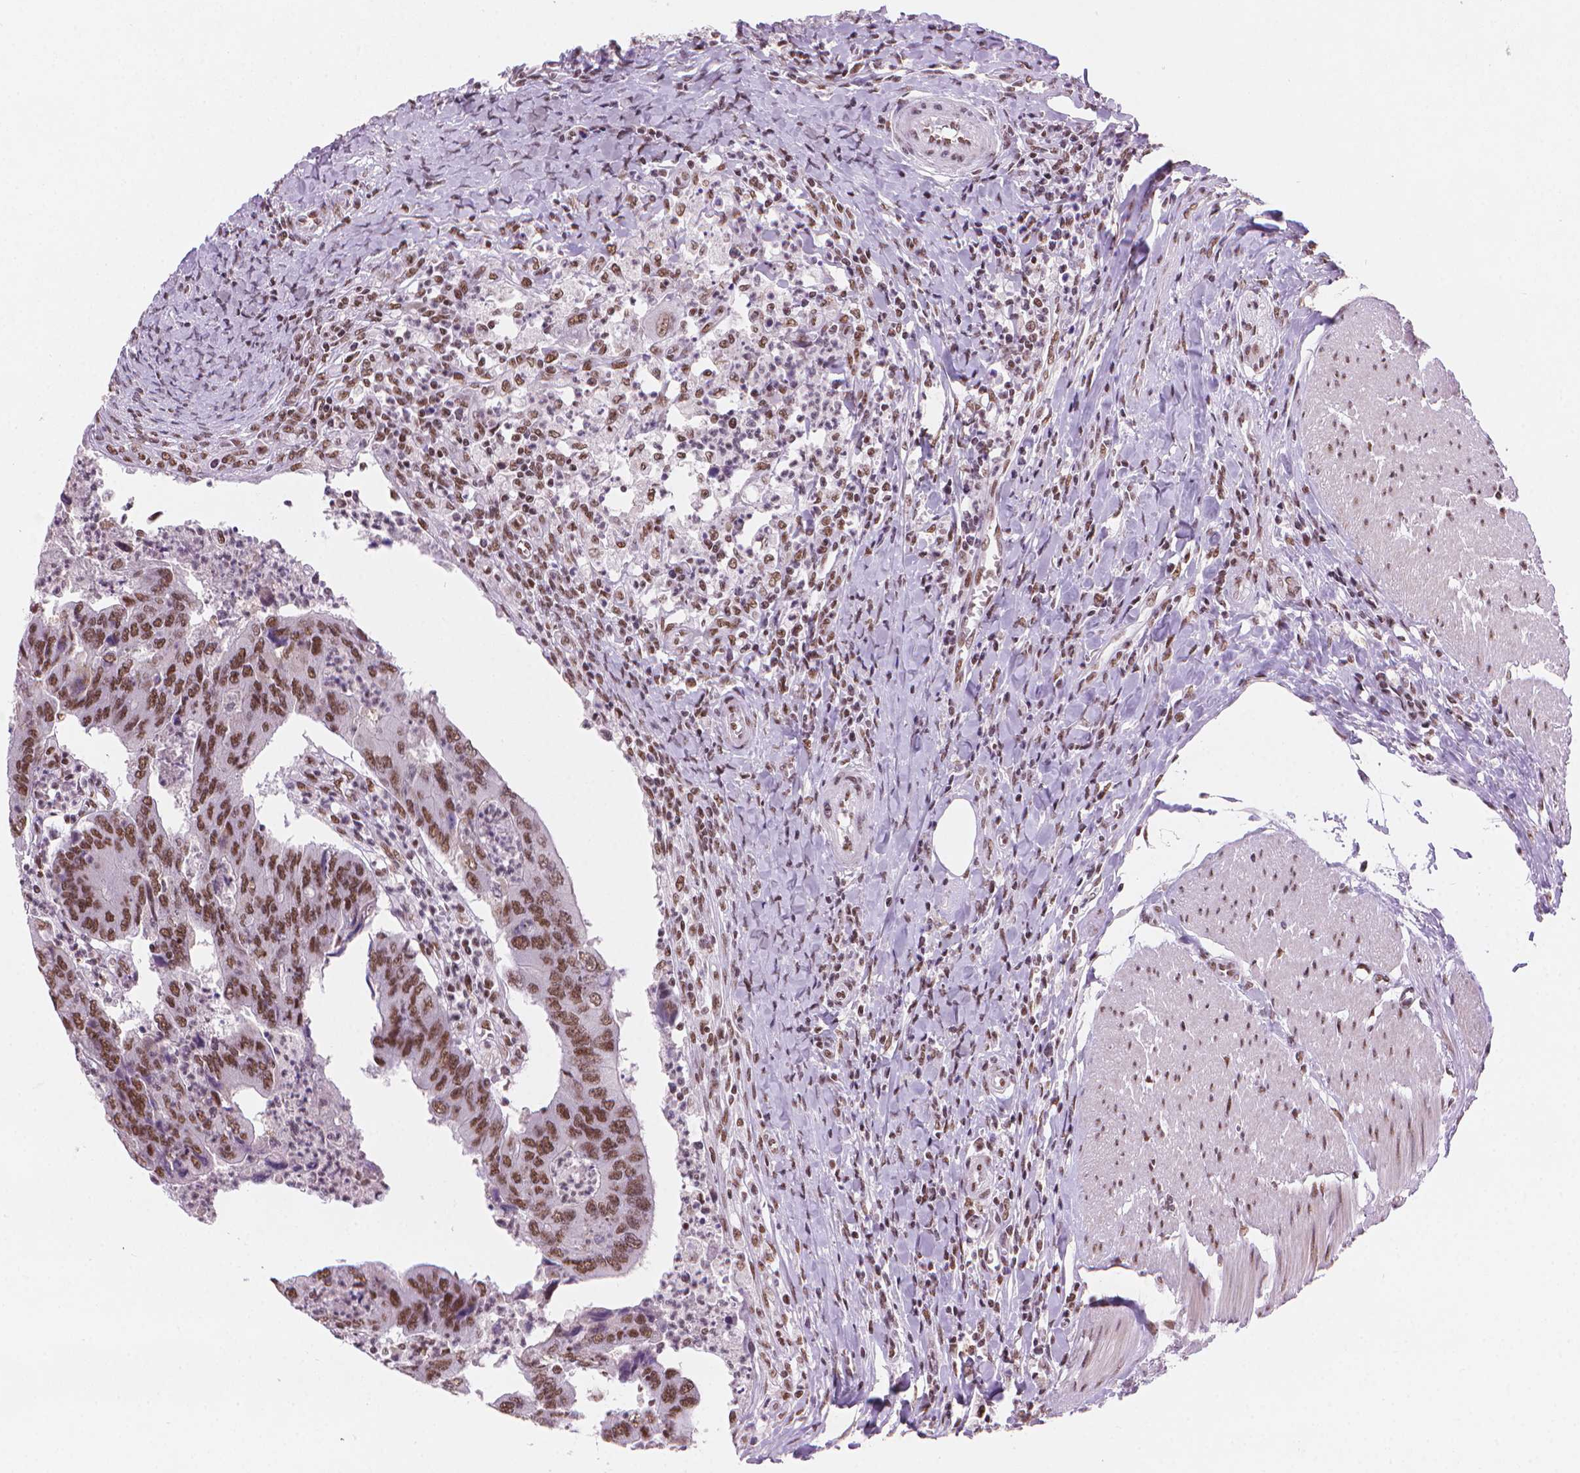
{"staining": {"intensity": "moderate", "quantity": ">75%", "location": "nuclear"}, "tissue": "colorectal cancer", "cell_type": "Tumor cells", "image_type": "cancer", "snomed": [{"axis": "morphology", "description": "Adenocarcinoma, NOS"}, {"axis": "topography", "description": "Colon"}], "caption": "Immunohistochemistry histopathology image of adenocarcinoma (colorectal) stained for a protein (brown), which shows medium levels of moderate nuclear expression in about >75% of tumor cells.", "gene": "RPA4", "patient": {"sex": "female", "age": 67}}